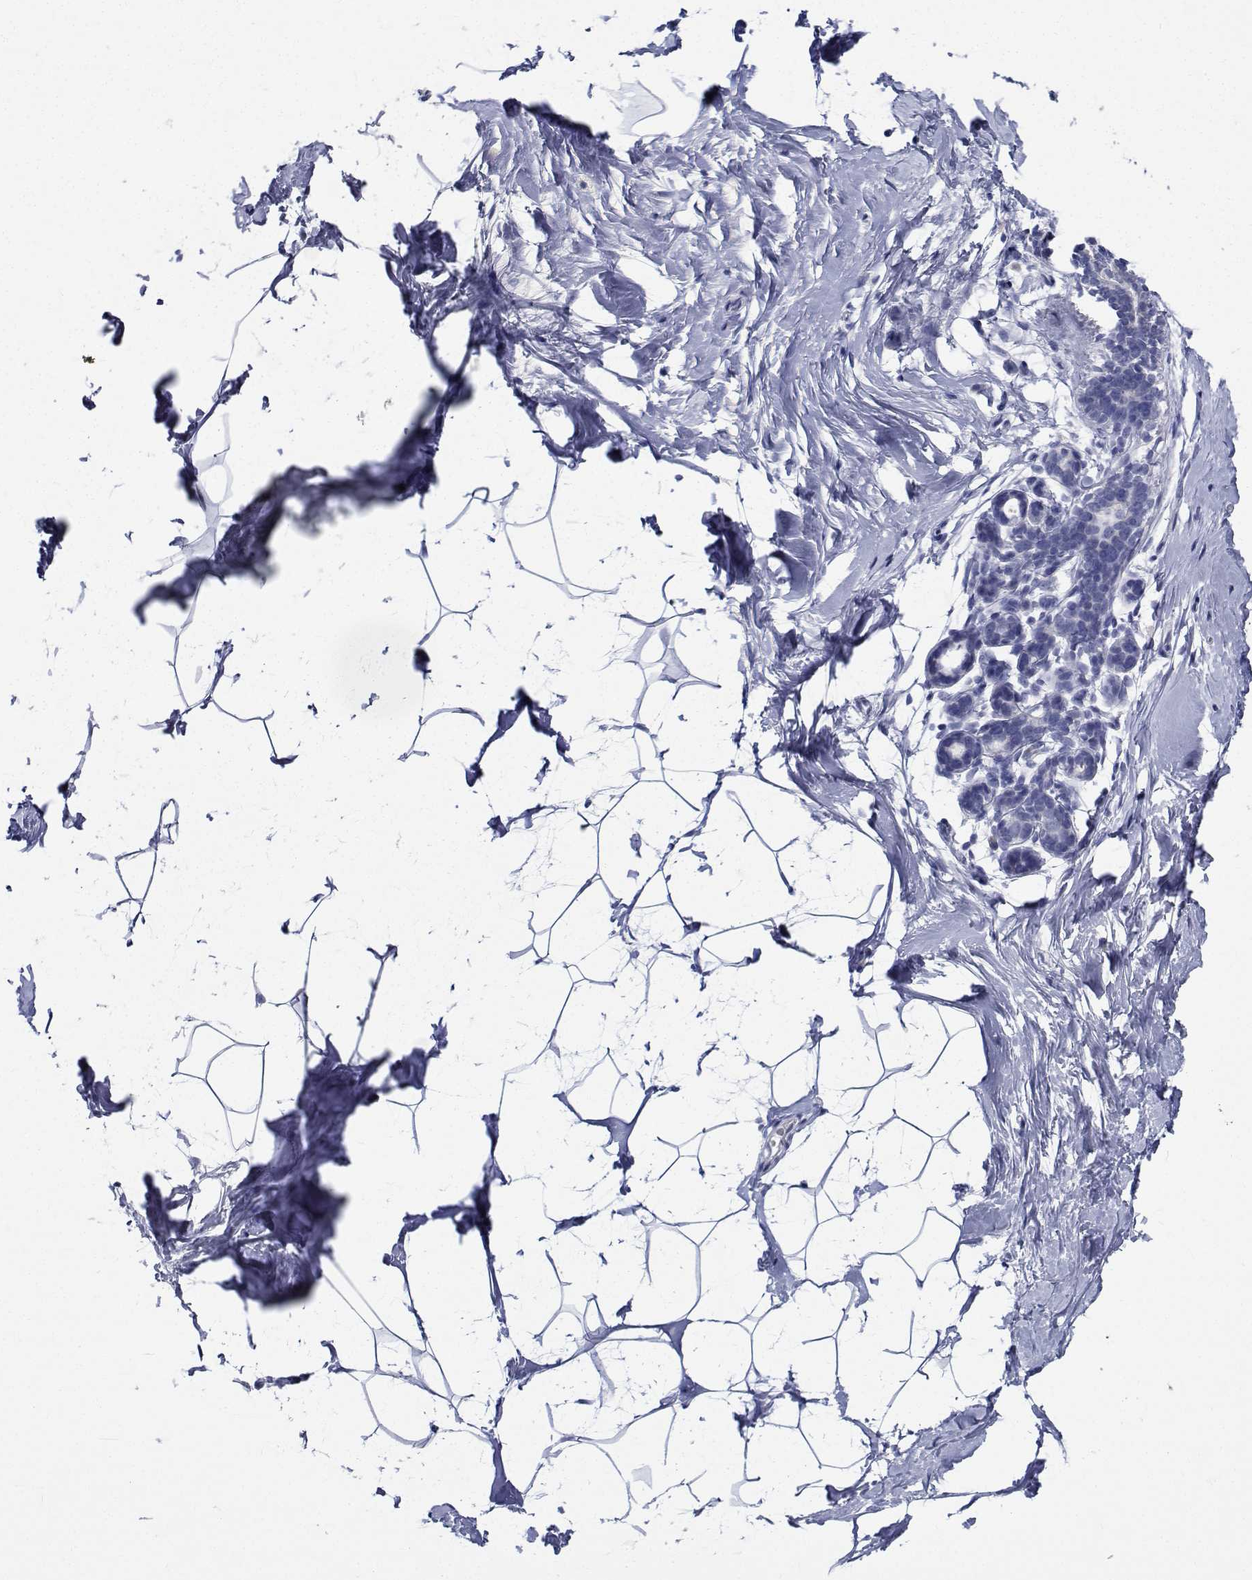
{"staining": {"intensity": "negative", "quantity": "none", "location": "none"}, "tissue": "breast", "cell_type": "Adipocytes", "image_type": "normal", "snomed": [{"axis": "morphology", "description": "Normal tissue, NOS"}, {"axis": "topography", "description": "Breast"}], "caption": "Protein analysis of benign breast demonstrates no significant positivity in adipocytes. (Stains: DAB IHC with hematoxylin counter stain, Microscopy: brightfield microscopy at high magnification).", "gene": "PLXNA4", "patient": {"sex": "female", "age": 32}}